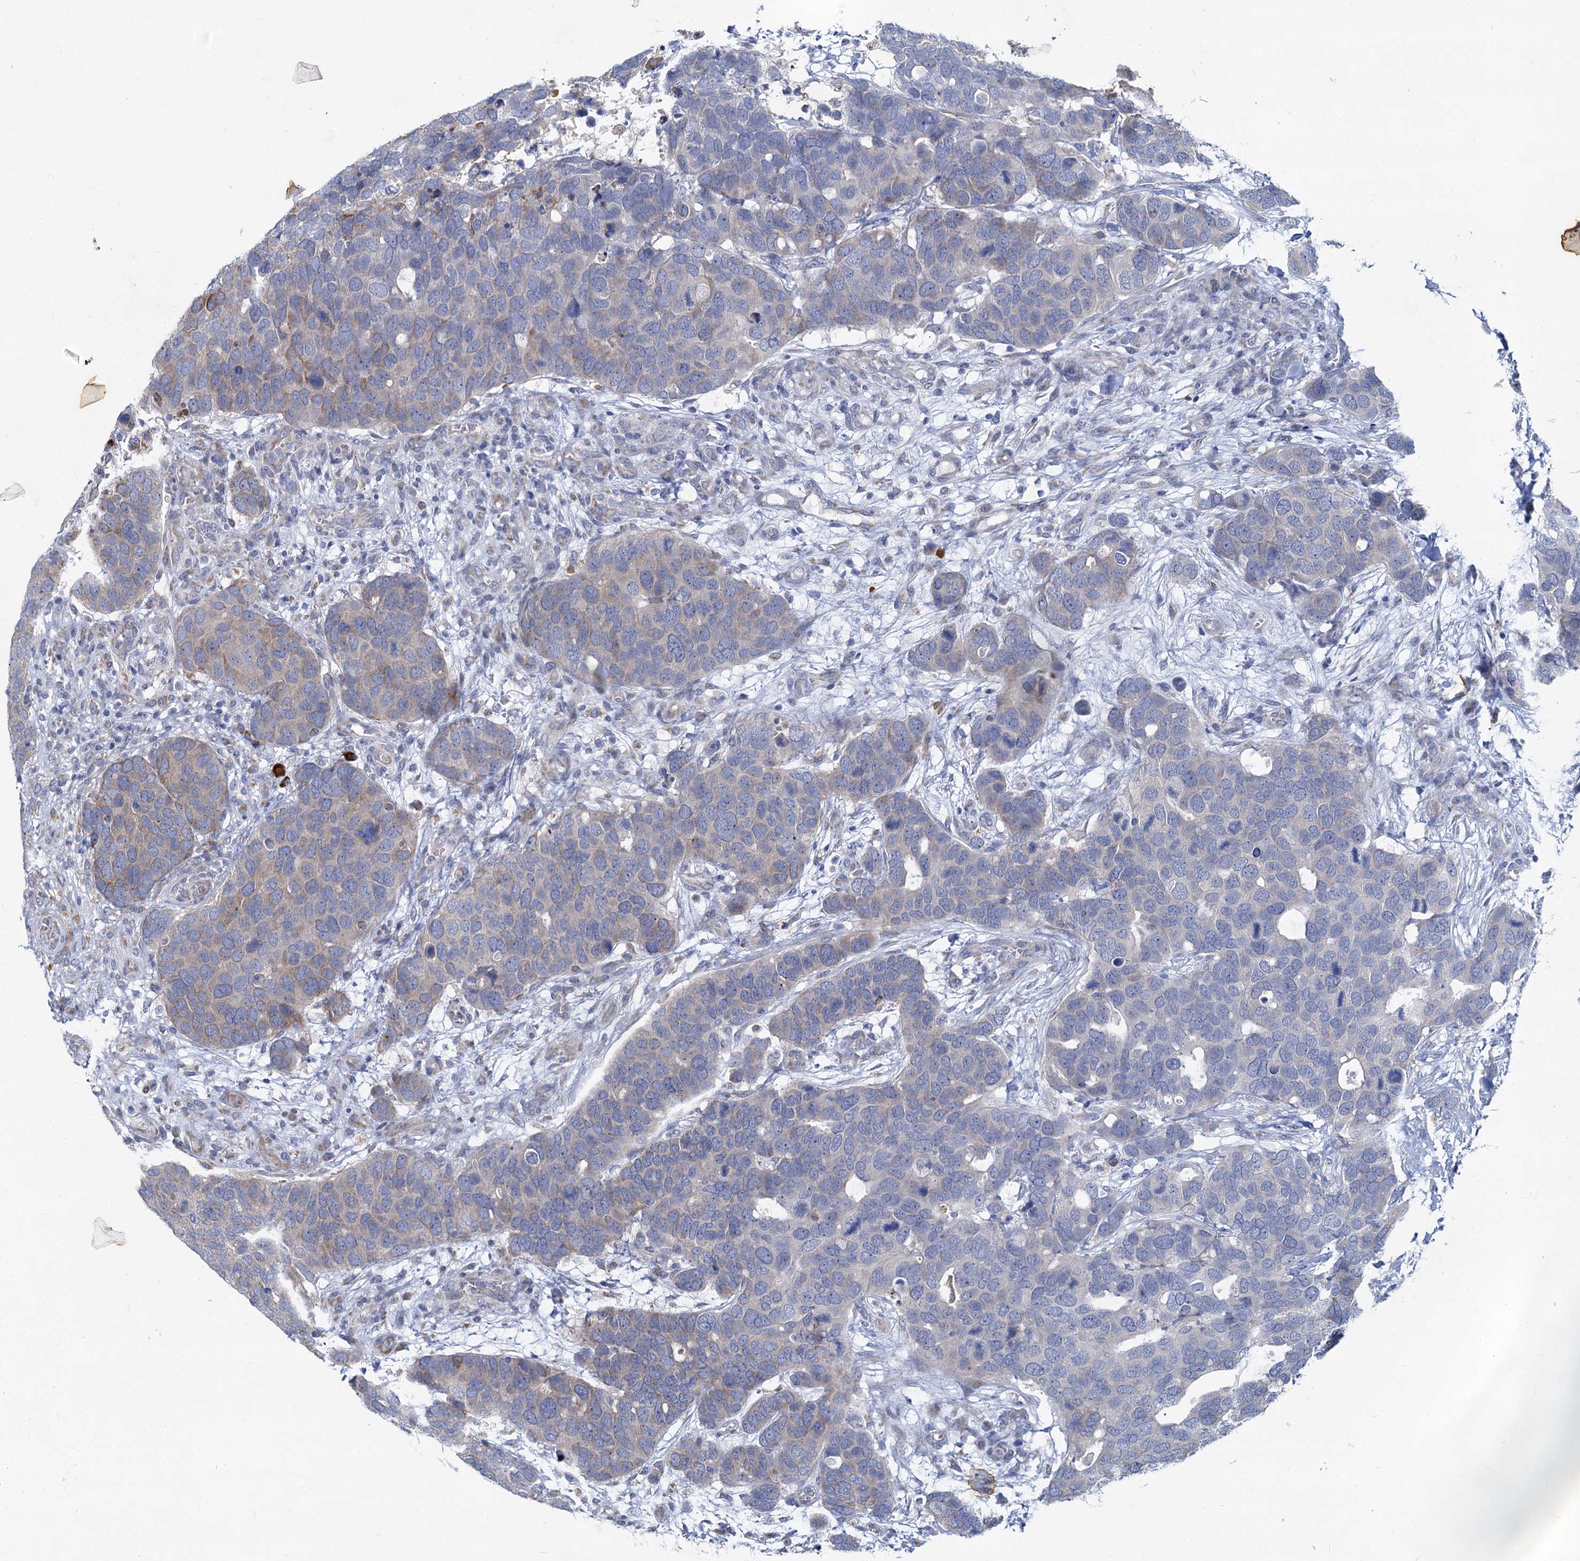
{"staining": {"intensity": "weak", "quantity": "<25%", "location": "cytoplasmic/membranous"}, "tissue": "breast cancer", "cell_type": "Tumor cells", "image_type": "cancer", "snomed": [{"axis": "morphology", "description": "Duct carcinoma"}, {"axis": "topography", "description": "Breast"}], "caption": "DAB immunohistochemical staining of human invasive ductal carcinoma (breast) displays no significant positivity in tumor cells.", "gene": "PRSS35", "patient": {"sex": "female", "age": 83}}